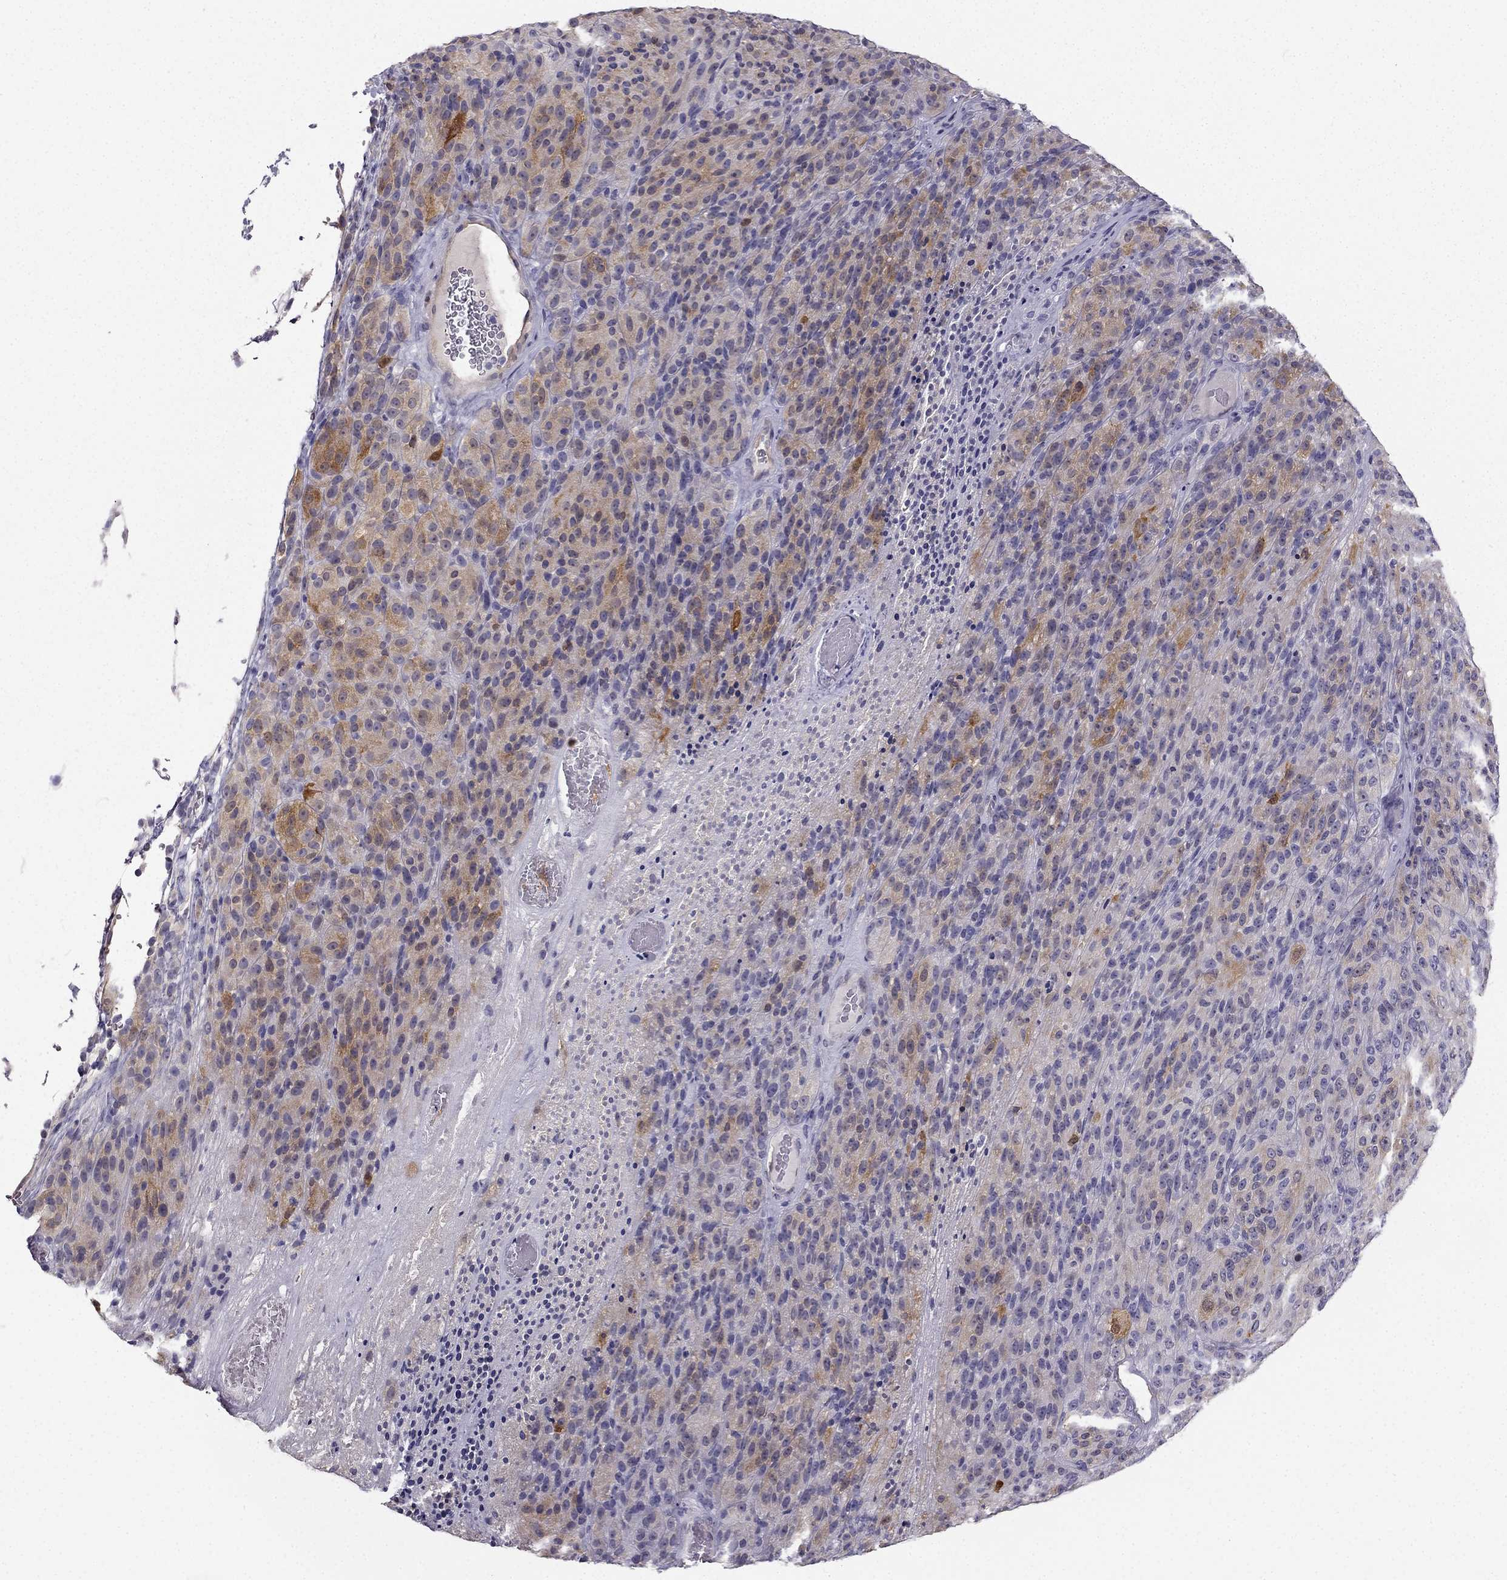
{"staining": {"intensity": "moderate", "quantity": "<25%", "location": "cytoplasmic/membranous"}, "tissue": "melanoma", "cell_type": "Tumor cells", "image_type": "cancer", "snomed": [{"axis": "morphology", "description": "Malignant melanoma, Metastatic site"}, {"axis": "topography", "description": "Brain"}], "caption": "Protein staining of melanoma tissue demonstrates moderate cytoplasmic/membranous positivity in approximately <25% of tumor cells. Nuclei are stained in blue.", "gene": "NQO1", "patient": {"sex": "female", "age": 56}}